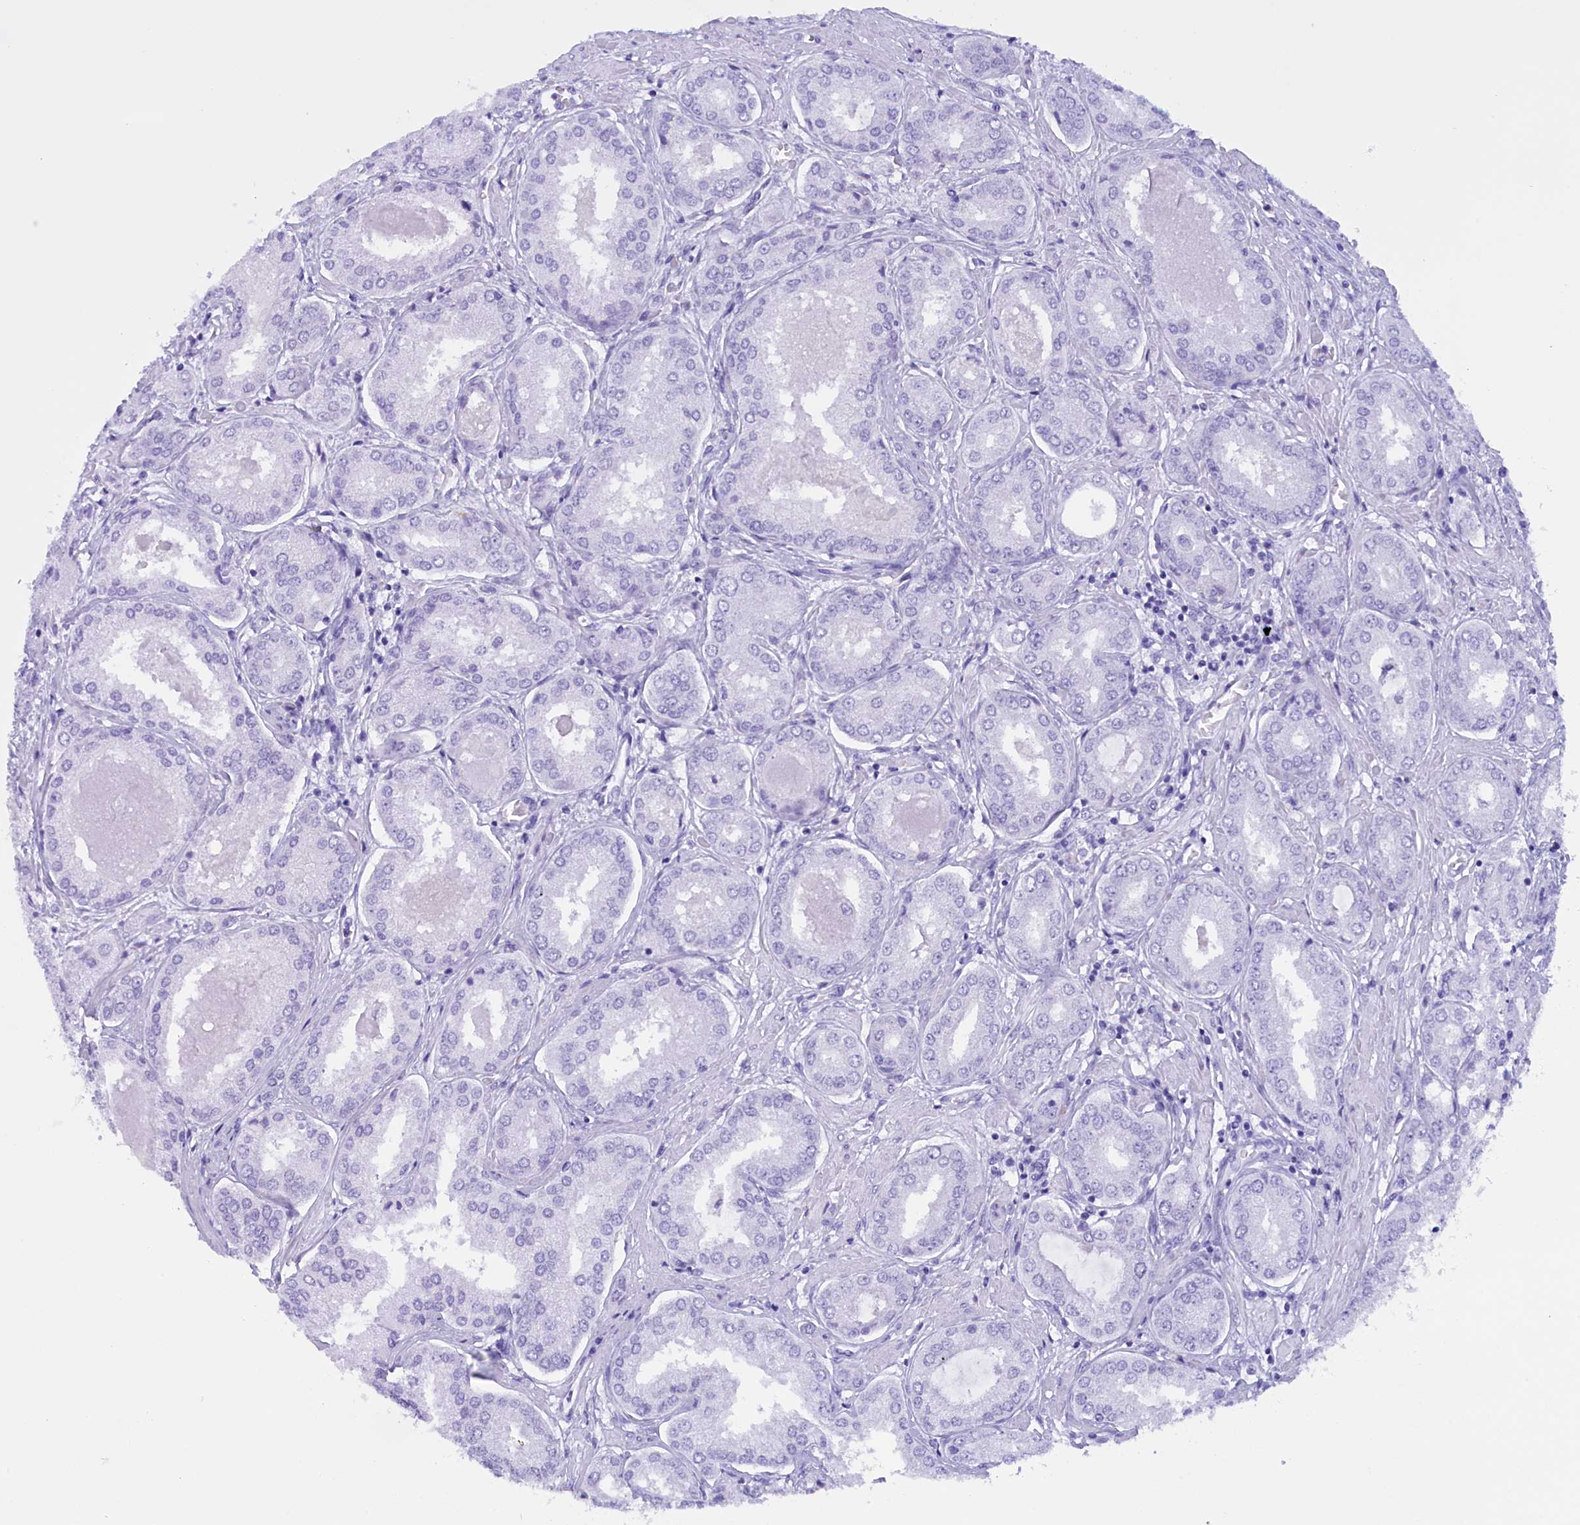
{"staining": {"intensity": "negative", "quantity": "none", "location": "none"}, "tissue": "prostate cancer", "cell_type": "Tumor cells", "image_type": "cancer", "snomed": [{"axis": "morphology", "description": "Adenocarcinoma, Low grade"}, {"axis": "topography", "description": "Prostate"}], "caption": "Tumor cells show no significant protein positivity in prostate cancer.", "gene": "BRI3", "patient": {"sex": "male", "age": 68}}